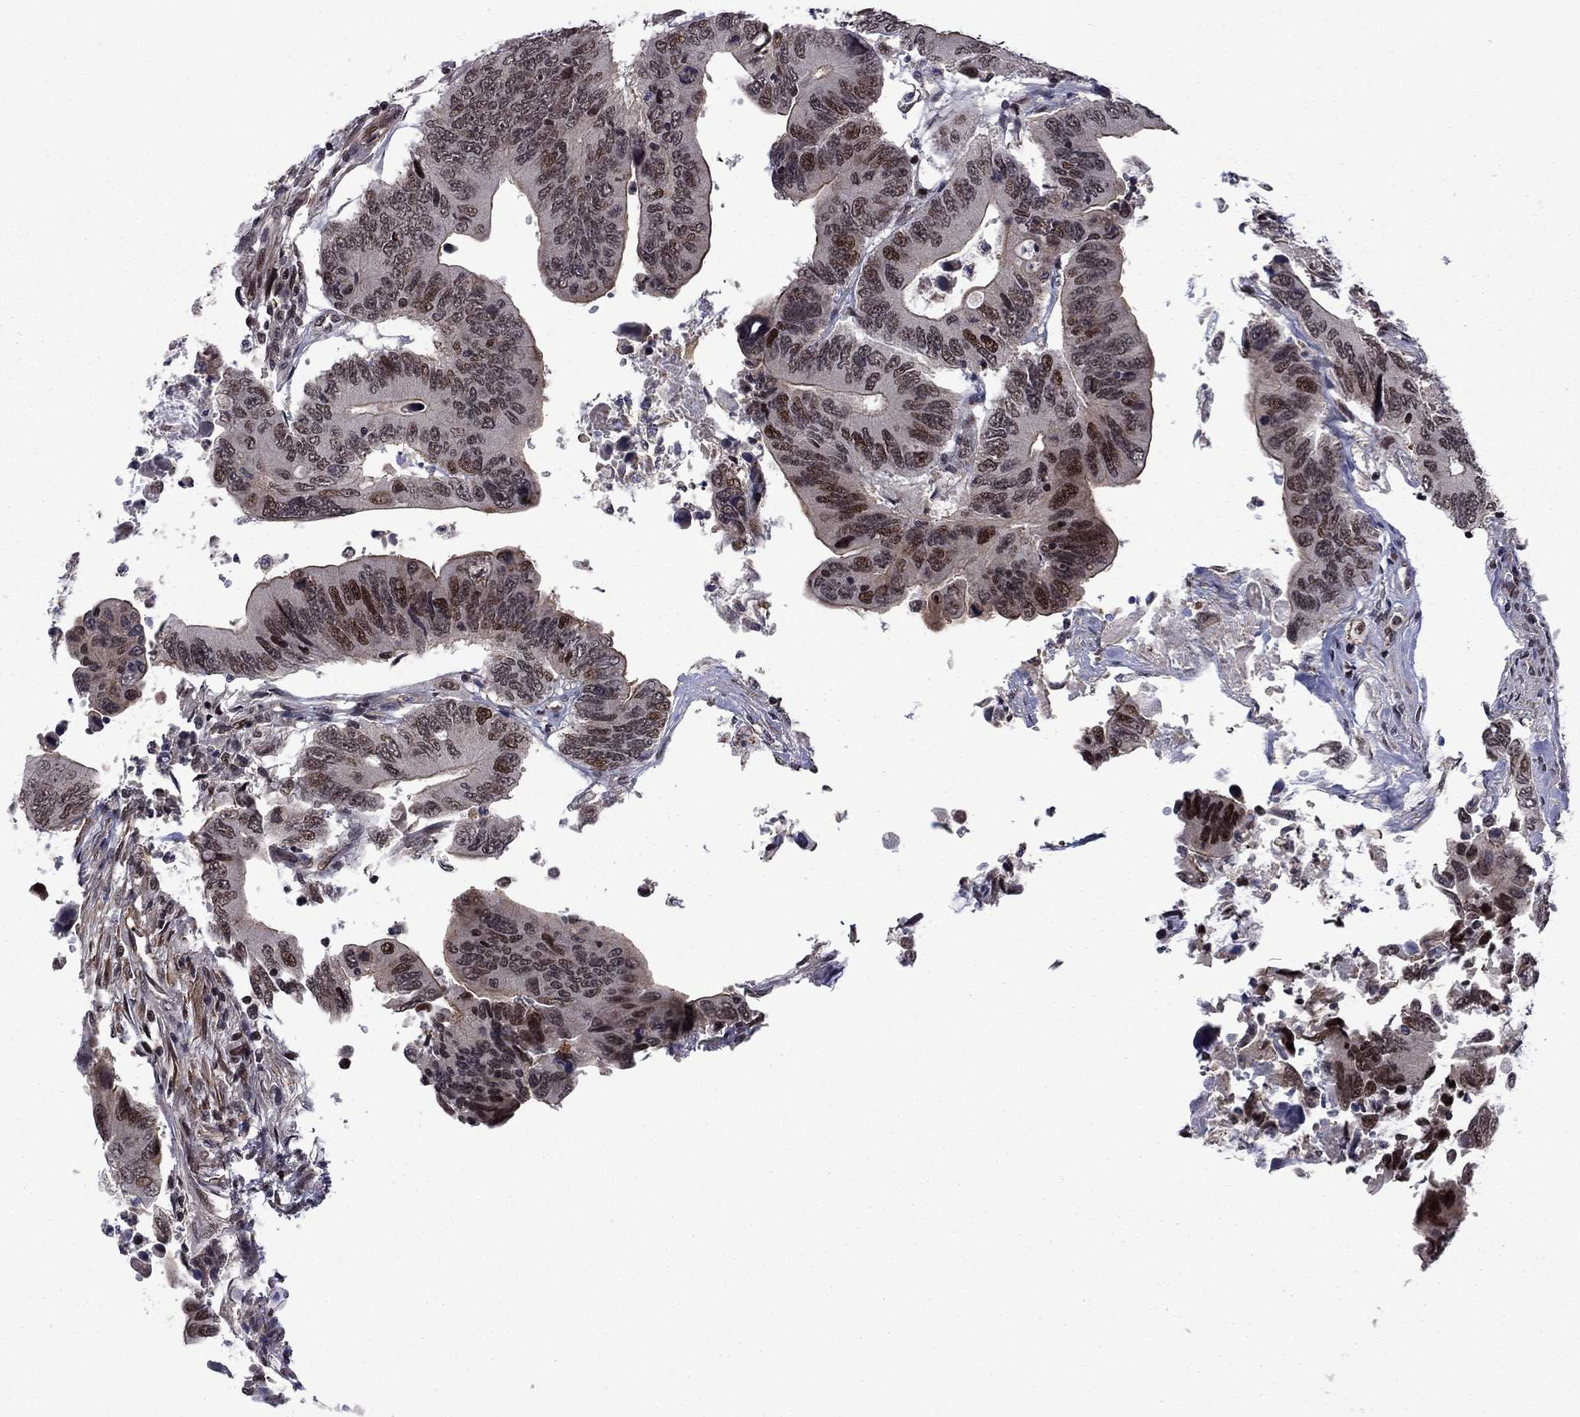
{"staining": {"intensity": "moderate", "quantity": "25%-75%", "location": "nuclear"}, "tissue": "colorectal cancer", "cell_type": "Tumor cells", "image_type": "cancer", "snomed": [{"axis": "morphology", "description": "Adenocarcinoma, NOS"}, {"axis": "topography", "description": "Colon"}], "caption": "This is a photomicrograph of immunohistochemistry staining of colorectal adenocarcinoma, which shows moderate expression in the nuclear of tumor cells.", "gene": "BRF1", "patient": {"sex": "female", "age": 90}}